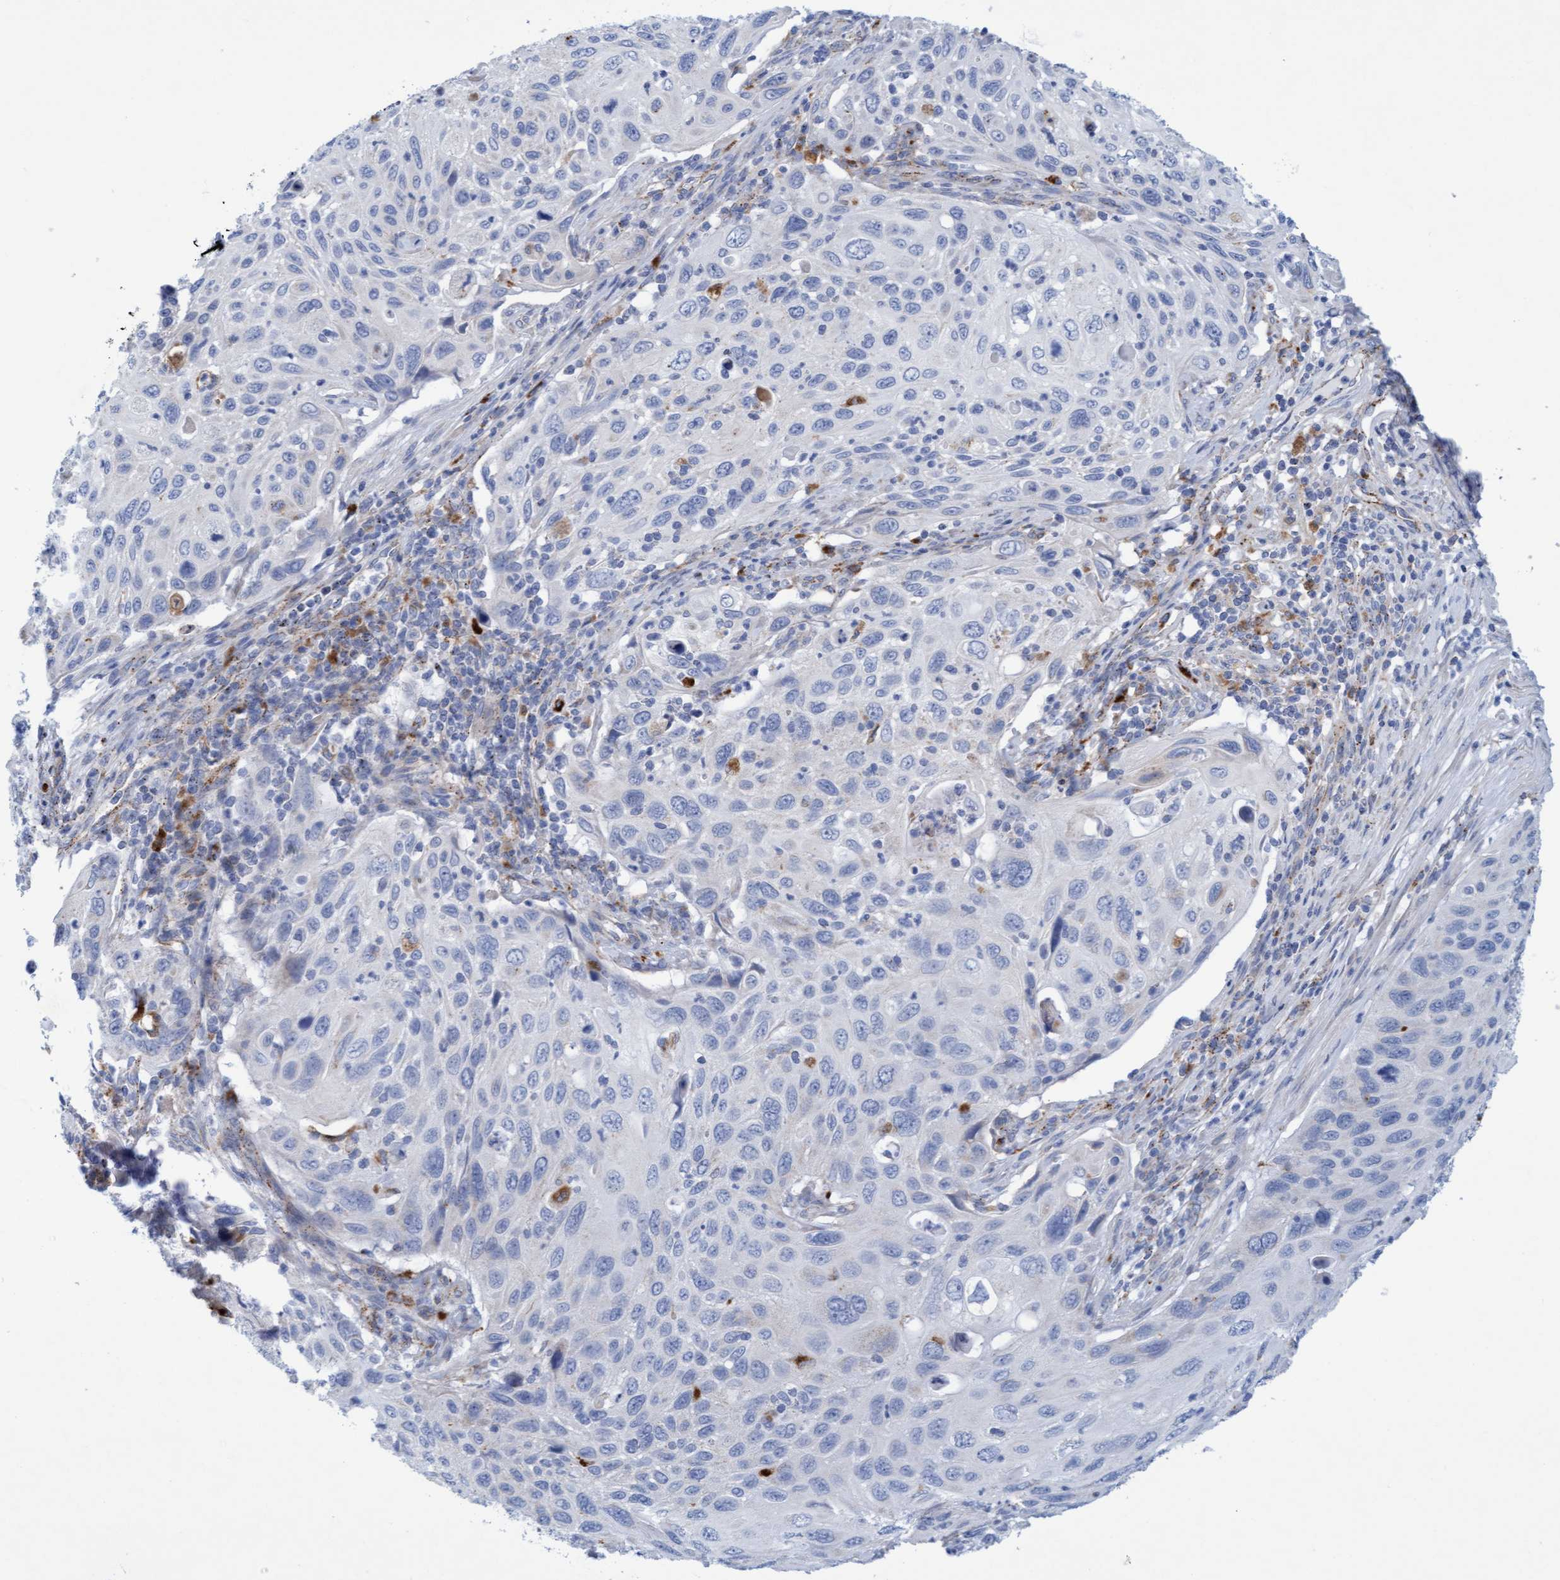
{"staining": {"intensity": "negative", "quantity": "none", "location": "none"}, "tissue": "cervical cancer", "cell_type": "Tumor cells", "image_type": "cancer", "snomed": [{"axis": "morphology", "description": "Squamous cell carcinoma, NOS"}, {"axis": "topography", "description": "Cervix"}], "caption": "Tumor cells show no significant positivity in cervical cancer (squamous cell carcinoma).", "gene": "SGSH", "patient": {"sex": "female", "age": 70}}